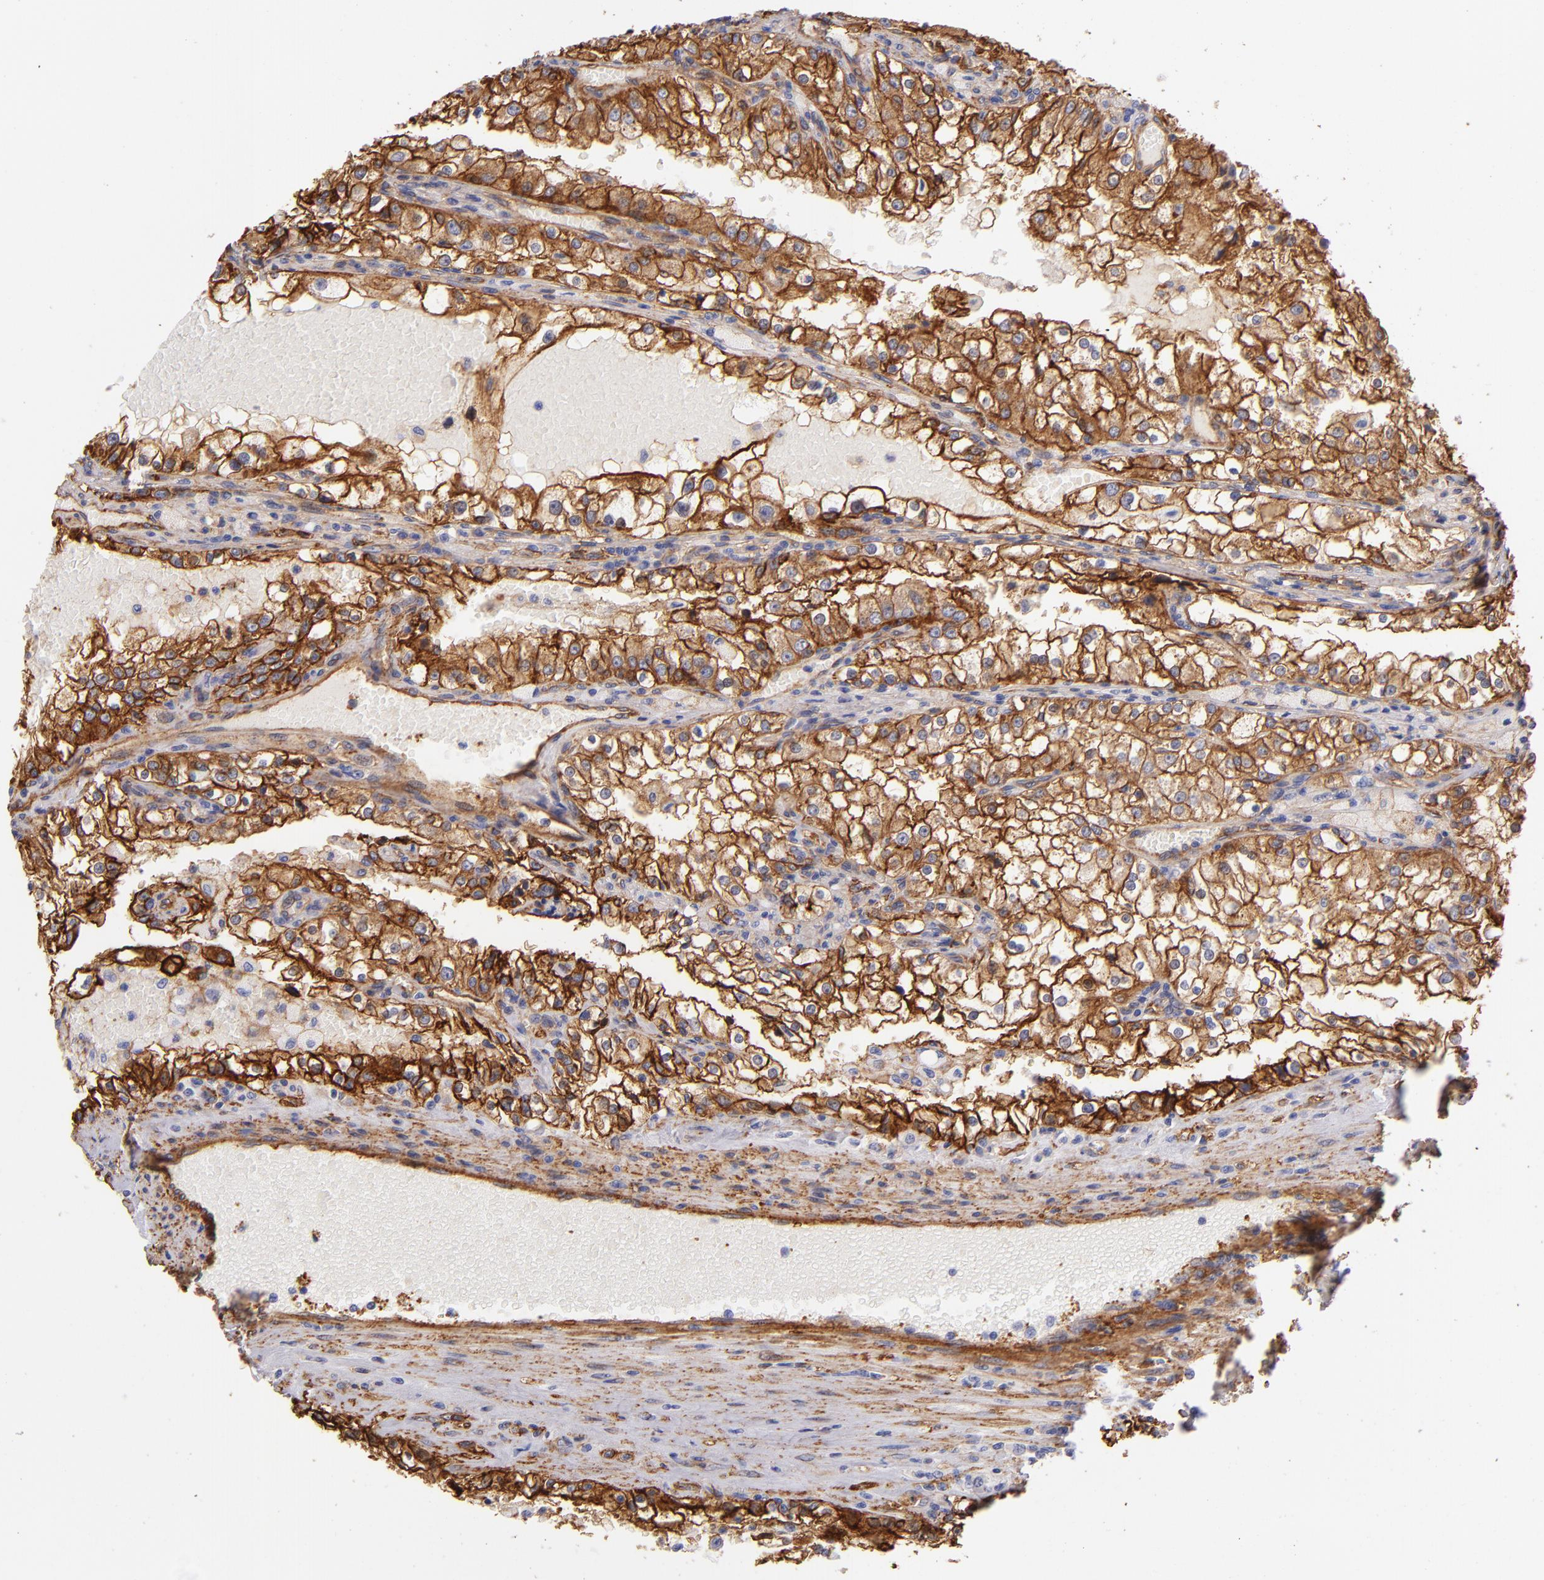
{"staining": {"intensity": "moderate", "quantity": ">75%", "location": "cytoplasmic/membranous"}, "tissue": "renal cancer", "cell_type": "Tumor cells", "image_type": "cancer", "snomed": [{"axis": "morphology", "description": "Adenocarcinoma, NOS"}, {"axis": "topography", "description": "Kidney"}], "caption": "Brown immunohistochemical staining in adenocarcinoma (renal) exhibits moderate cytoplasmic/membranous staining in about >75% of tumor cells. The staining is performed using DAB brown chromogen to label protein expression. The nuclei are counter-stained blue using hematoxylin.", "gene": "CD151", "patient": {"sex": "female", "age": 74}}